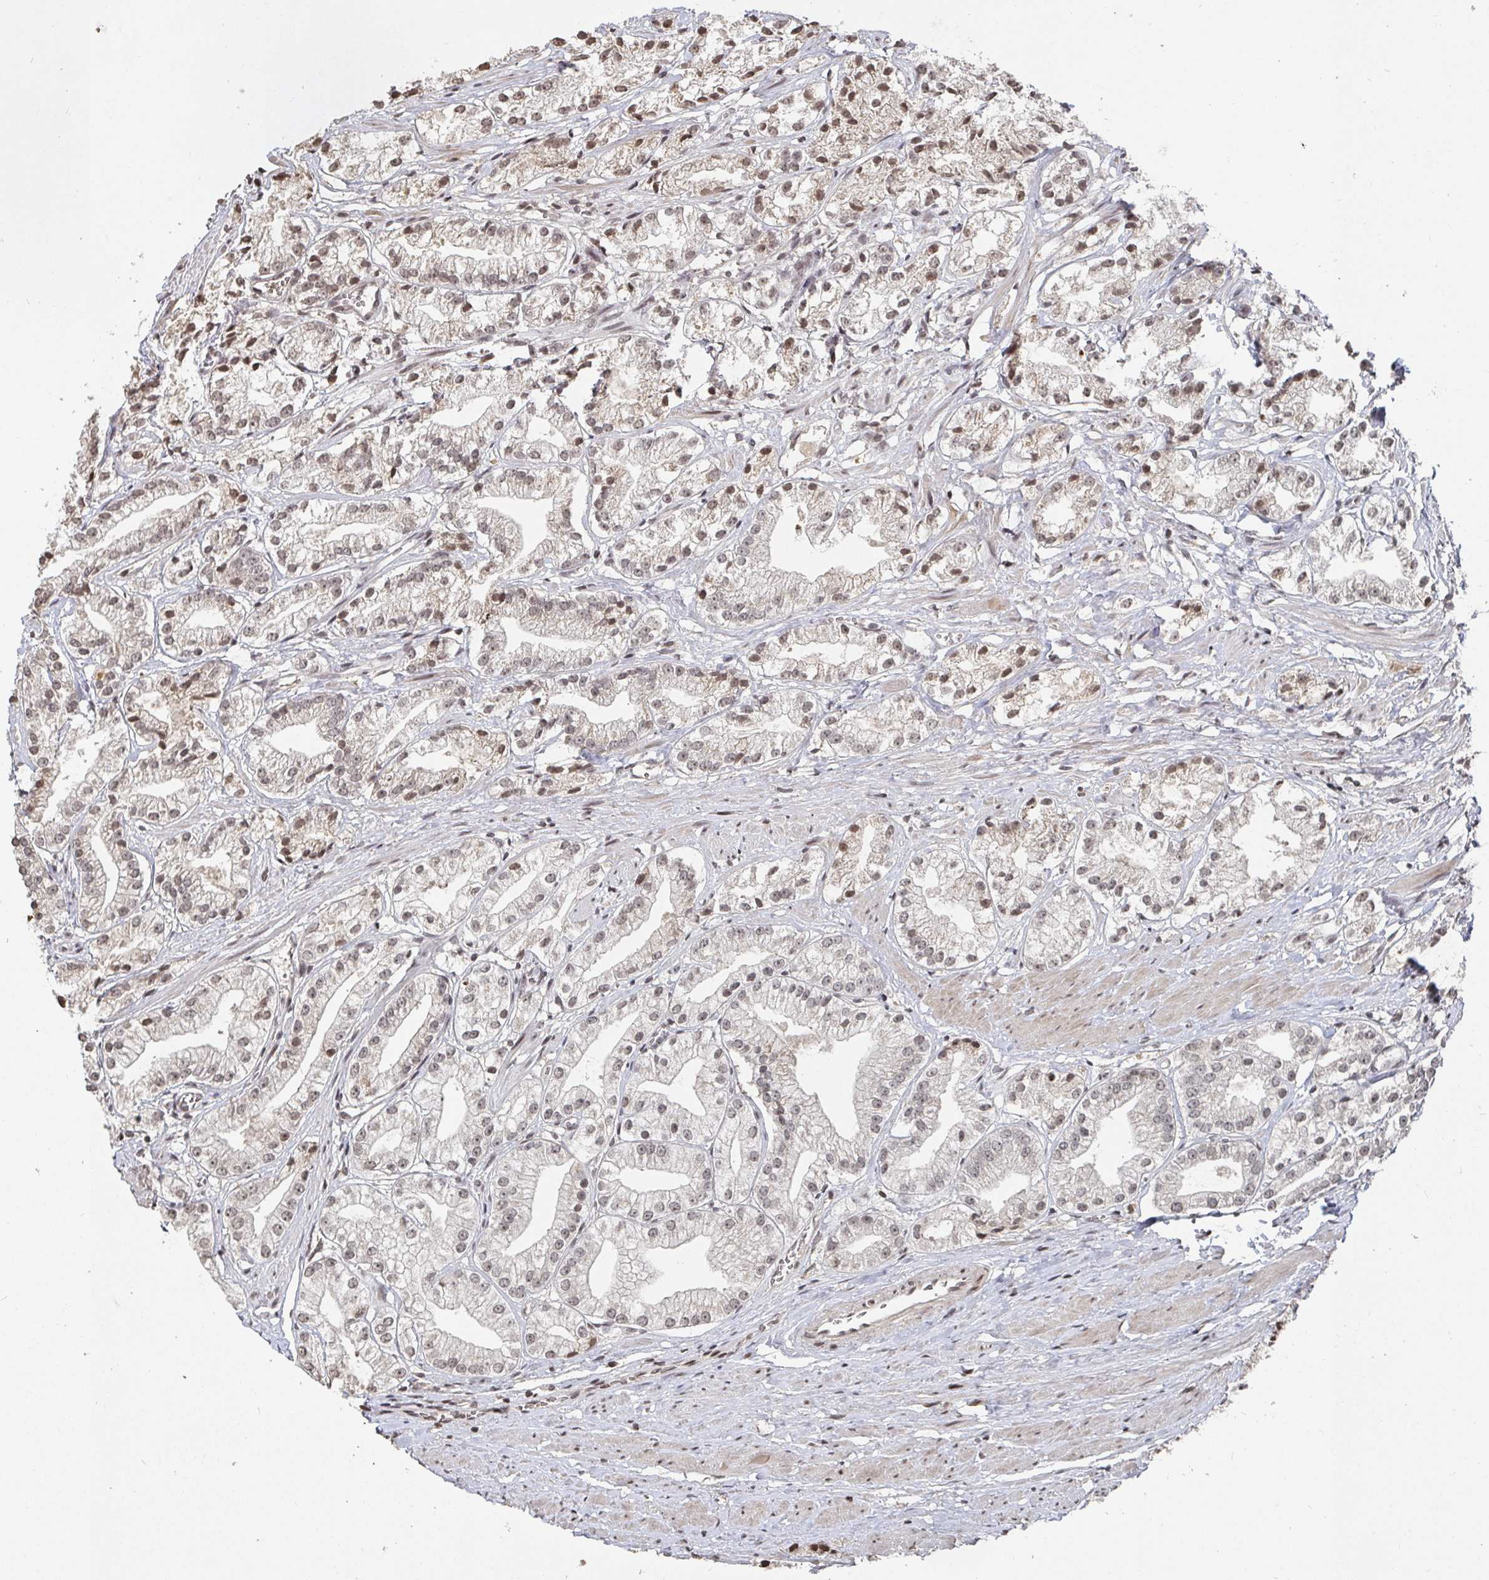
{"staining": {"intensity": "moderate", "quantity": ">75%", "location": "nuclear"}, "tissue": "prostate cancer", "cell_type": "Tumor cells", "image_type": "cancer", "snomed": [{"axis": "morphology", "description": "Adenocarcinoma, Low grade"}, {"axis": "topography", "description": "Prostate"}], "caption": "Immunohistochemistry of prostate adenocarcinoma (low-grade) displays medium levels of moderate nuclear positivity in about >75% of tumor cells. Using DAB (3,3'-diaminobenzidine) (brown) and hematoxylin (blue) stains, captured at high magnification using brightfield microscopy.", "gene": "ZDHHC12", "patient": {"sex": "male", "age": 69}}